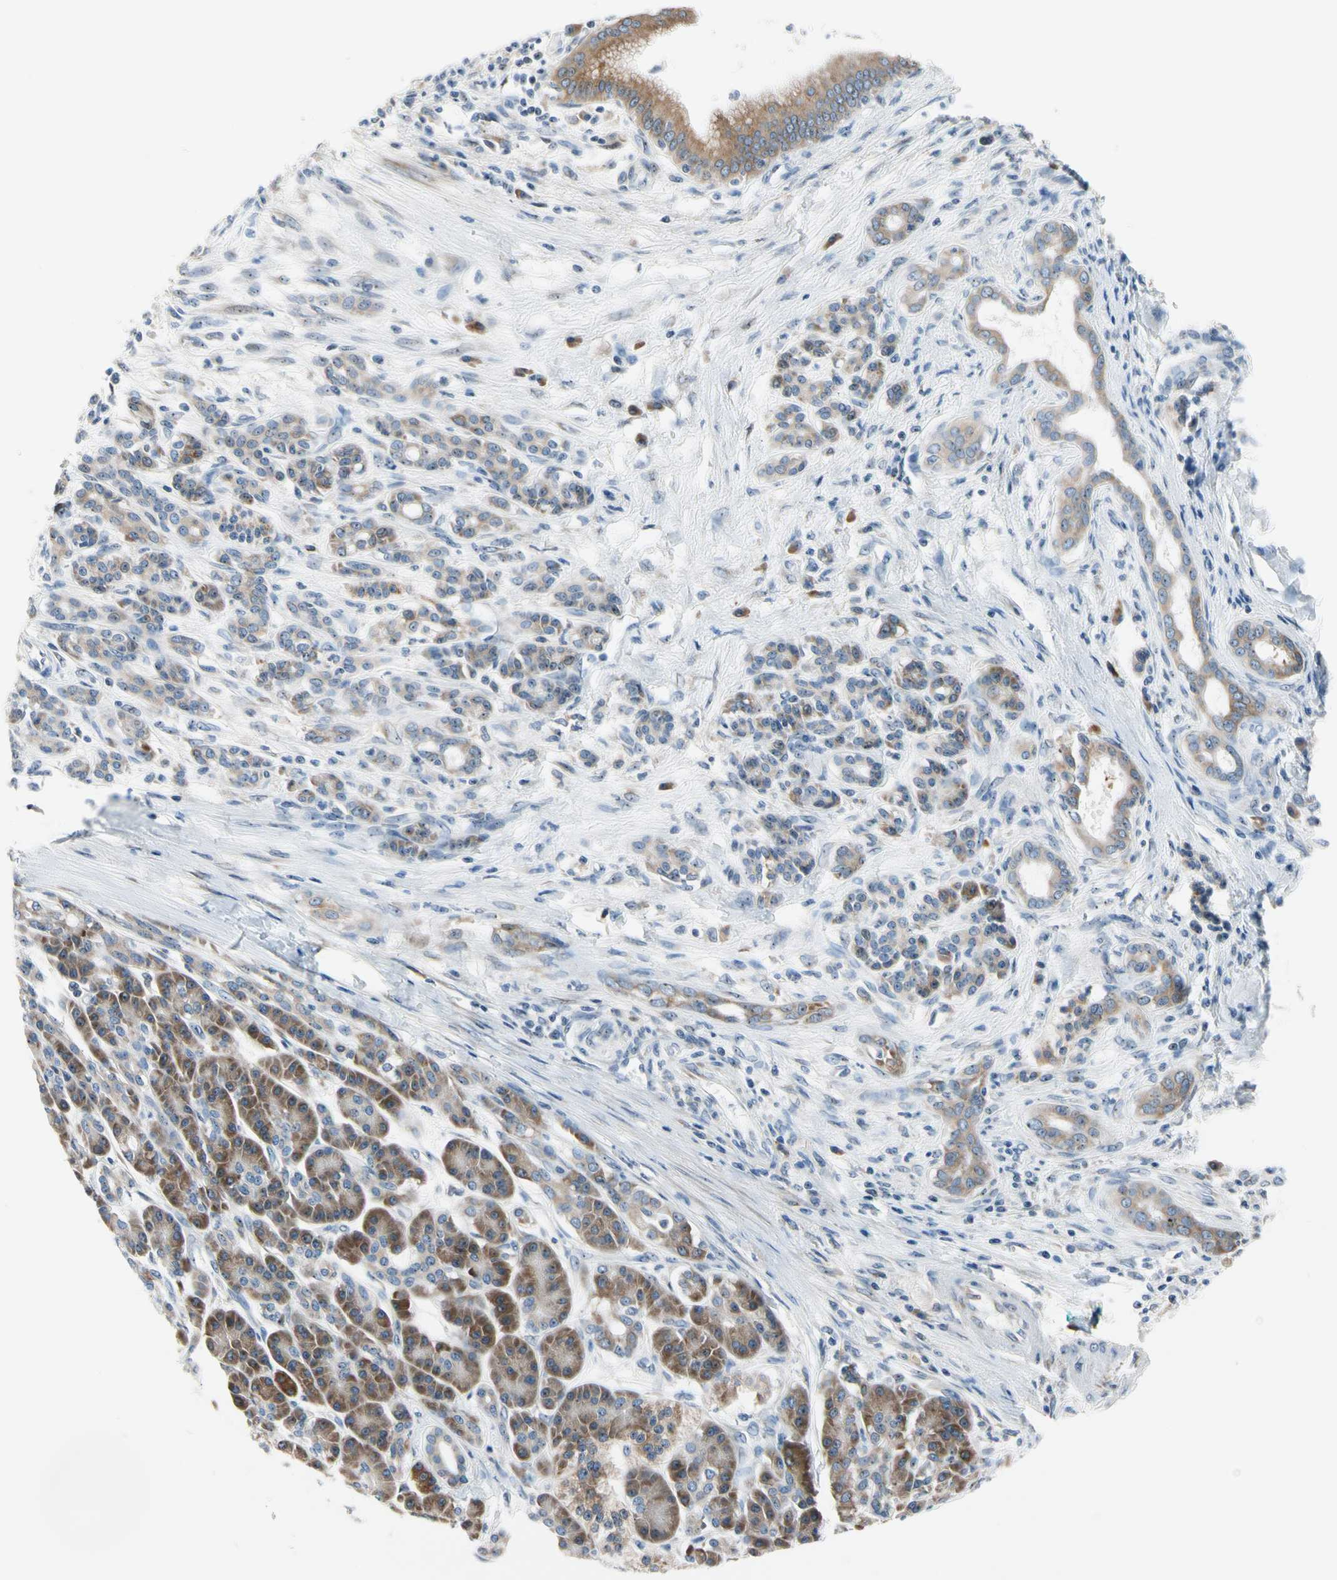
{"staining": {"intensity": "weak", "quantity": ">75%", "location": "cytoplasmic/membranous"}, "tissue": "pancreatic cancer", "cell_type": "Tumor cells", "image_type": "cancer", "snomed": [{"axis": "morphology", "description": "Adenocarcinoma, NOS"}, {"axis": "topography", "description": "Pancreas"}], "caption": "Pancreatic cancer was stained to show a protein in brown. There is low levels of weak cytoplasmic/membranous staining in approximately >75% of tumor cells. (Stains: DAB in brown, nuclei in blue, Microscopy: brightfield microscopy at high magnification).", "gene": "TMED7", "patient": {"sex": "male", "age": 59}}